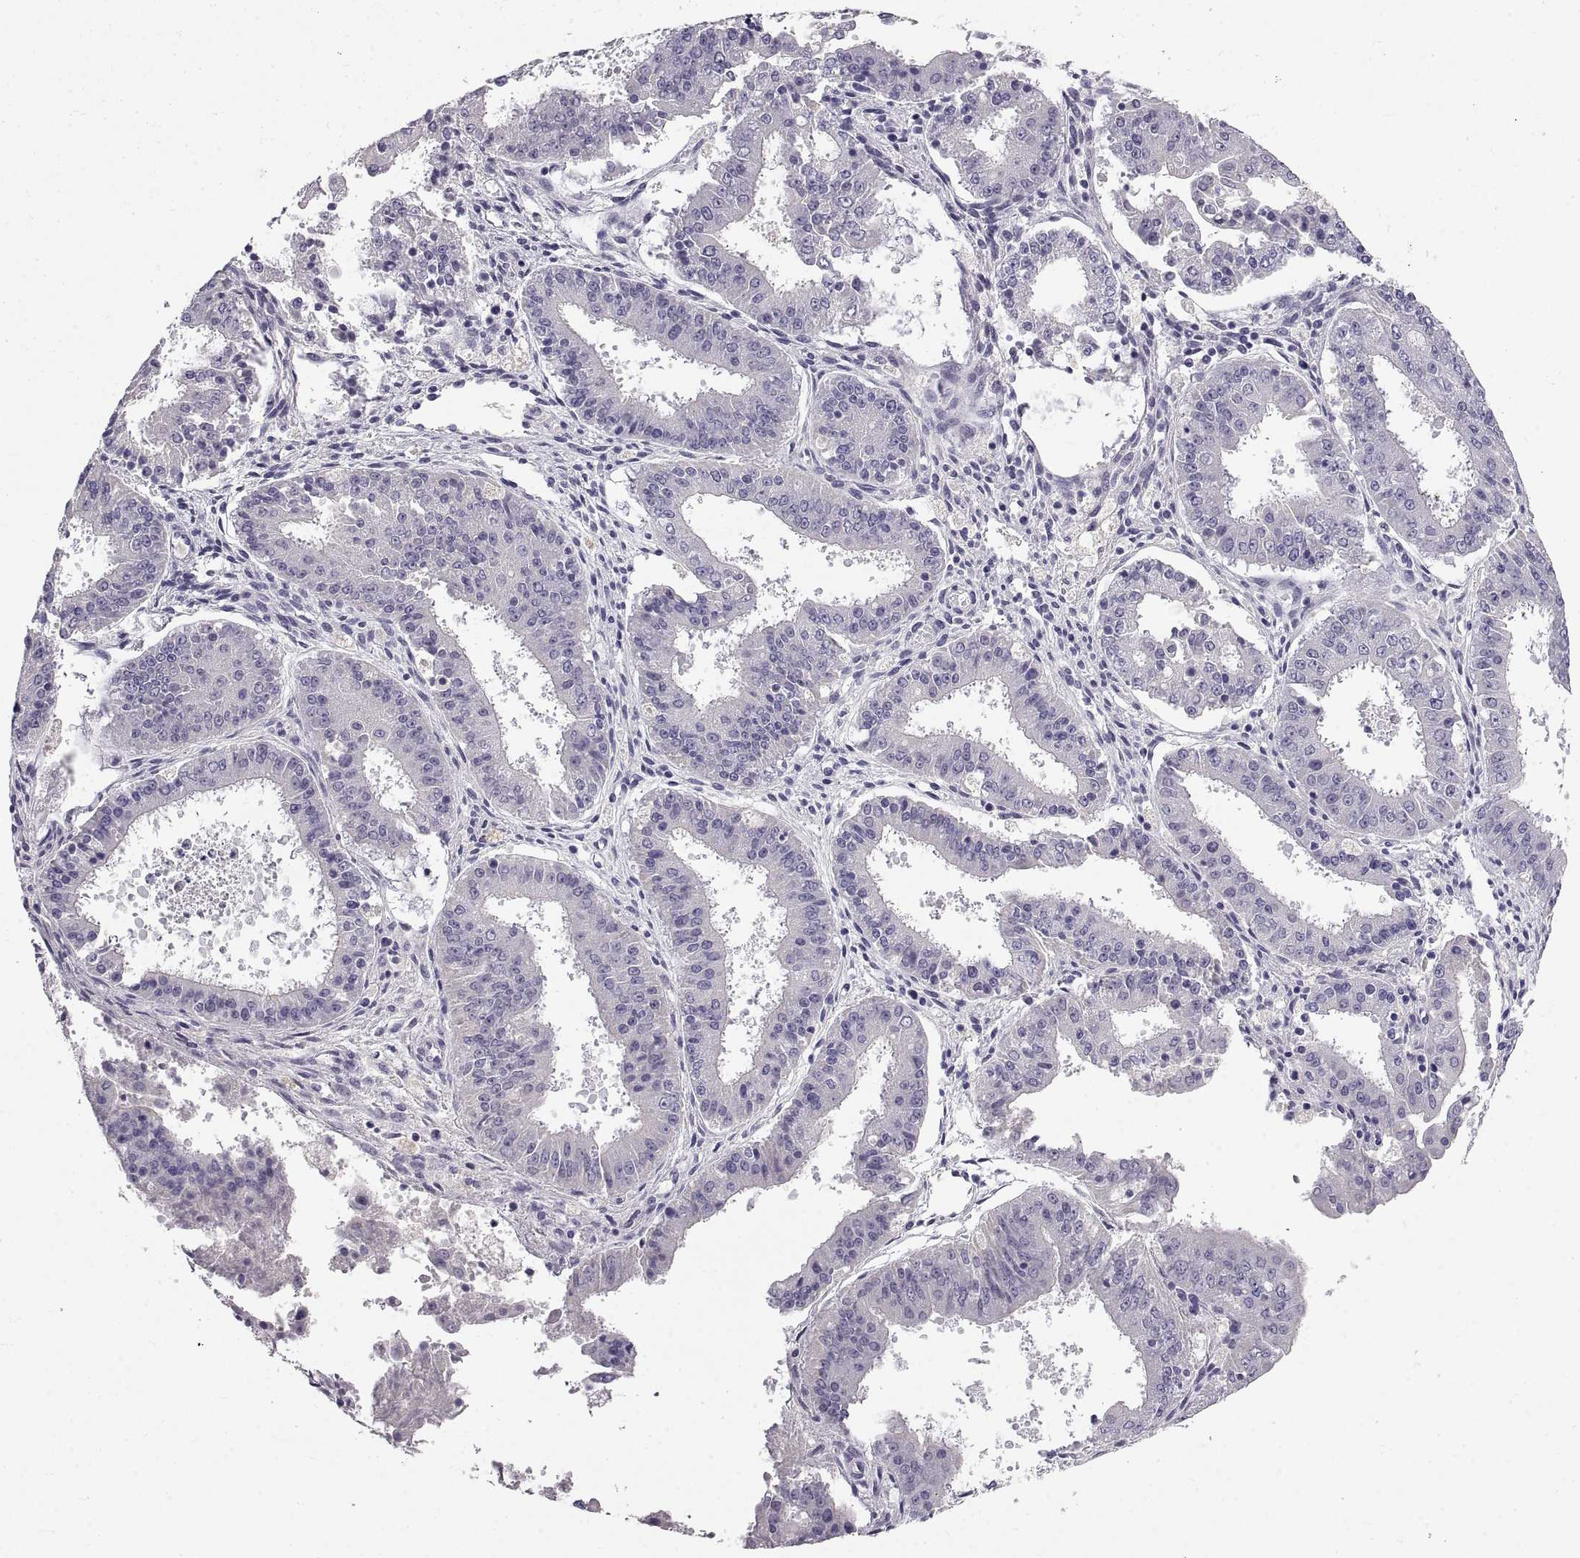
{"staining": {"intensity": "negative", "quantity": "none", "location": "none"}, "tissue": "ovarian cancer", "cell_type": "Tumor cells", "image_type": "cancer", "snomed": [{"axis": "morphology", "description": "Carcinoma, endometroid"}, {"axis": "topography", "description": "Ovary"}], "caption": "IHC of human ovarian cancer (endometroid carcinoma) demonstrates no positivity in tumor cells.", "gene": "ADAM32", "patient": {"sex": "female", "age": 42}}